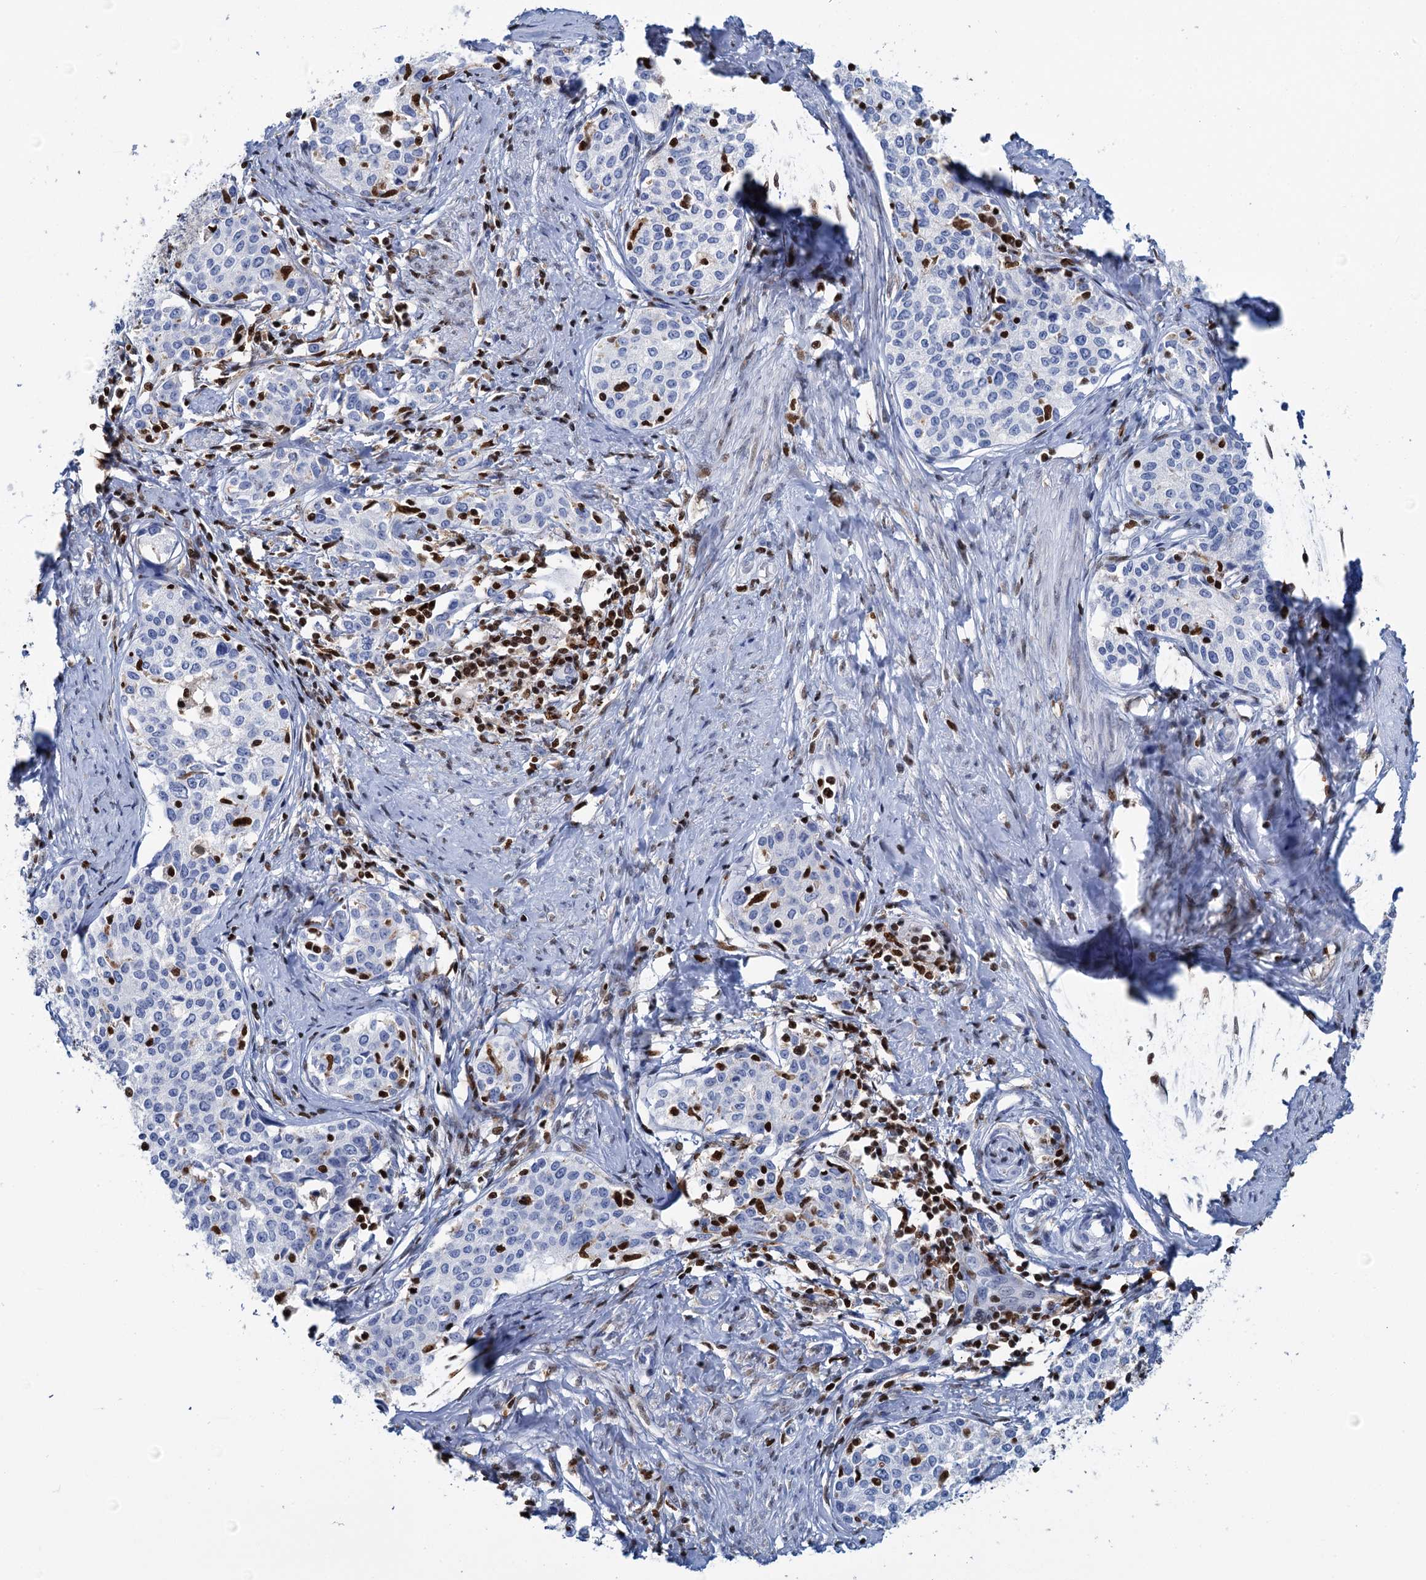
{"staining": {"intensity": "negative", "quantity": "none", "location": "none"}, "tissue": "cervical cancer", "cell_type": "Tumor cells", "image_type": "cancer", "snomed": [{"axis": "morphology", "description": "Squamous cell carcinoma, NOS"}, {"axis": "morphology", "description": "Adenocarcinoma, NOS"}, {"axis": "topography", "description": "Cervix"}], "caption": "IHC photomicrograph of neoplastic tissue: human cervical cancer stained with DAB (3,3'-diaminobenzidine) reveals no significant protein positivity in tumor cells.", "gene": "CELF2", "patient": {"sex": "female", "age": 52}}